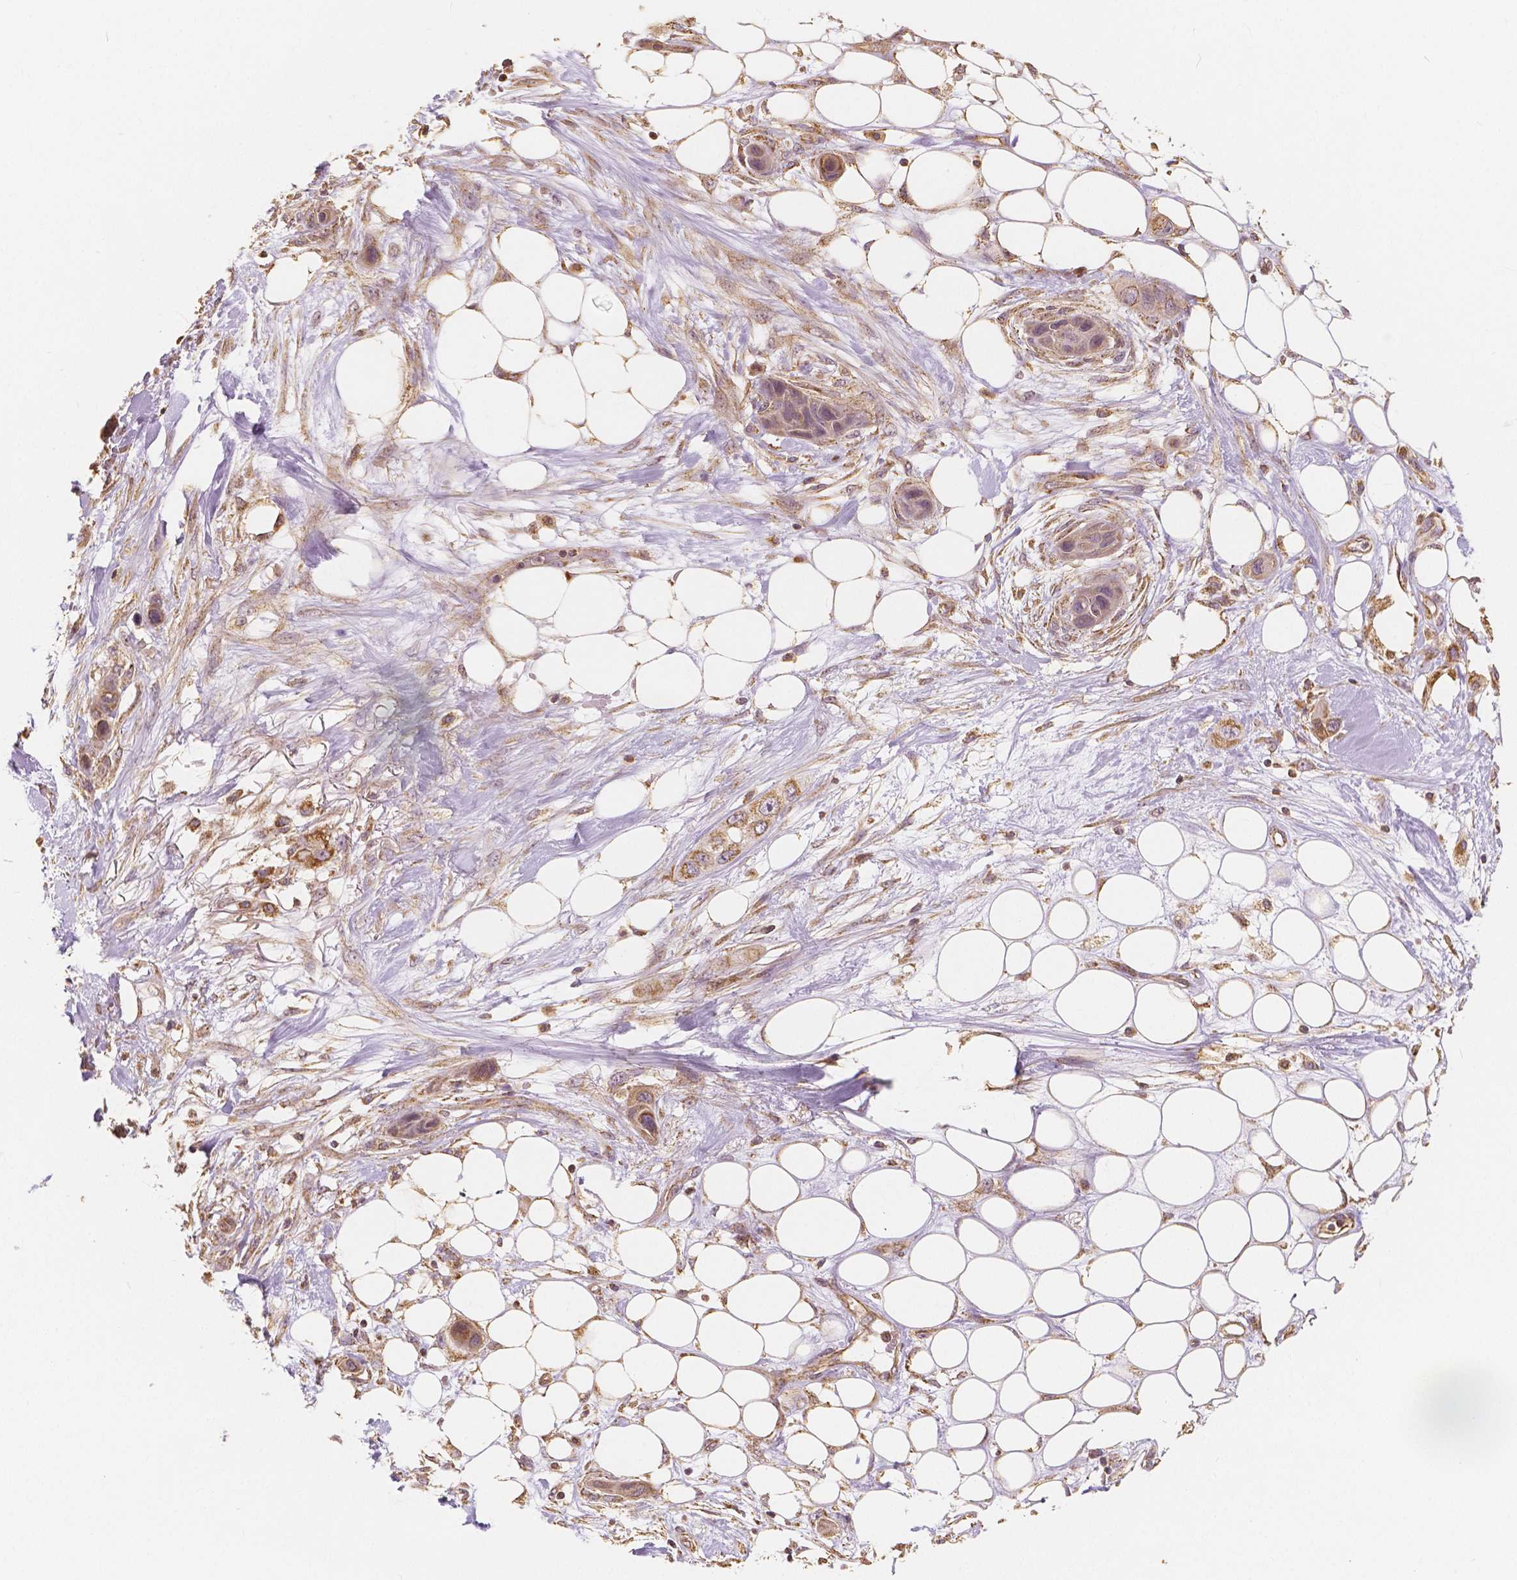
{"staining": {"intensity": "moderate", "quantity": ">75%", "location": "cytoplasmic/membranous"}, "tissue": "skin cancer", "cell_type": "Tumor cells", "image_type": "cancer", "snomed": [{"axis": "morphology", "description": "Squamous cell carcinoma, NOS"}, {"axis": "topography", "description": "Skin"}], "caption": "Immunohistochemical staining of human skin cancer (squamous cell carcinoma) reveals medium levels of moderate cytoplasmic/membranous protein staining in about >75% of tumor cells.", "gene": "PEX26", "patient": {"sex": "male", "age": 79}}